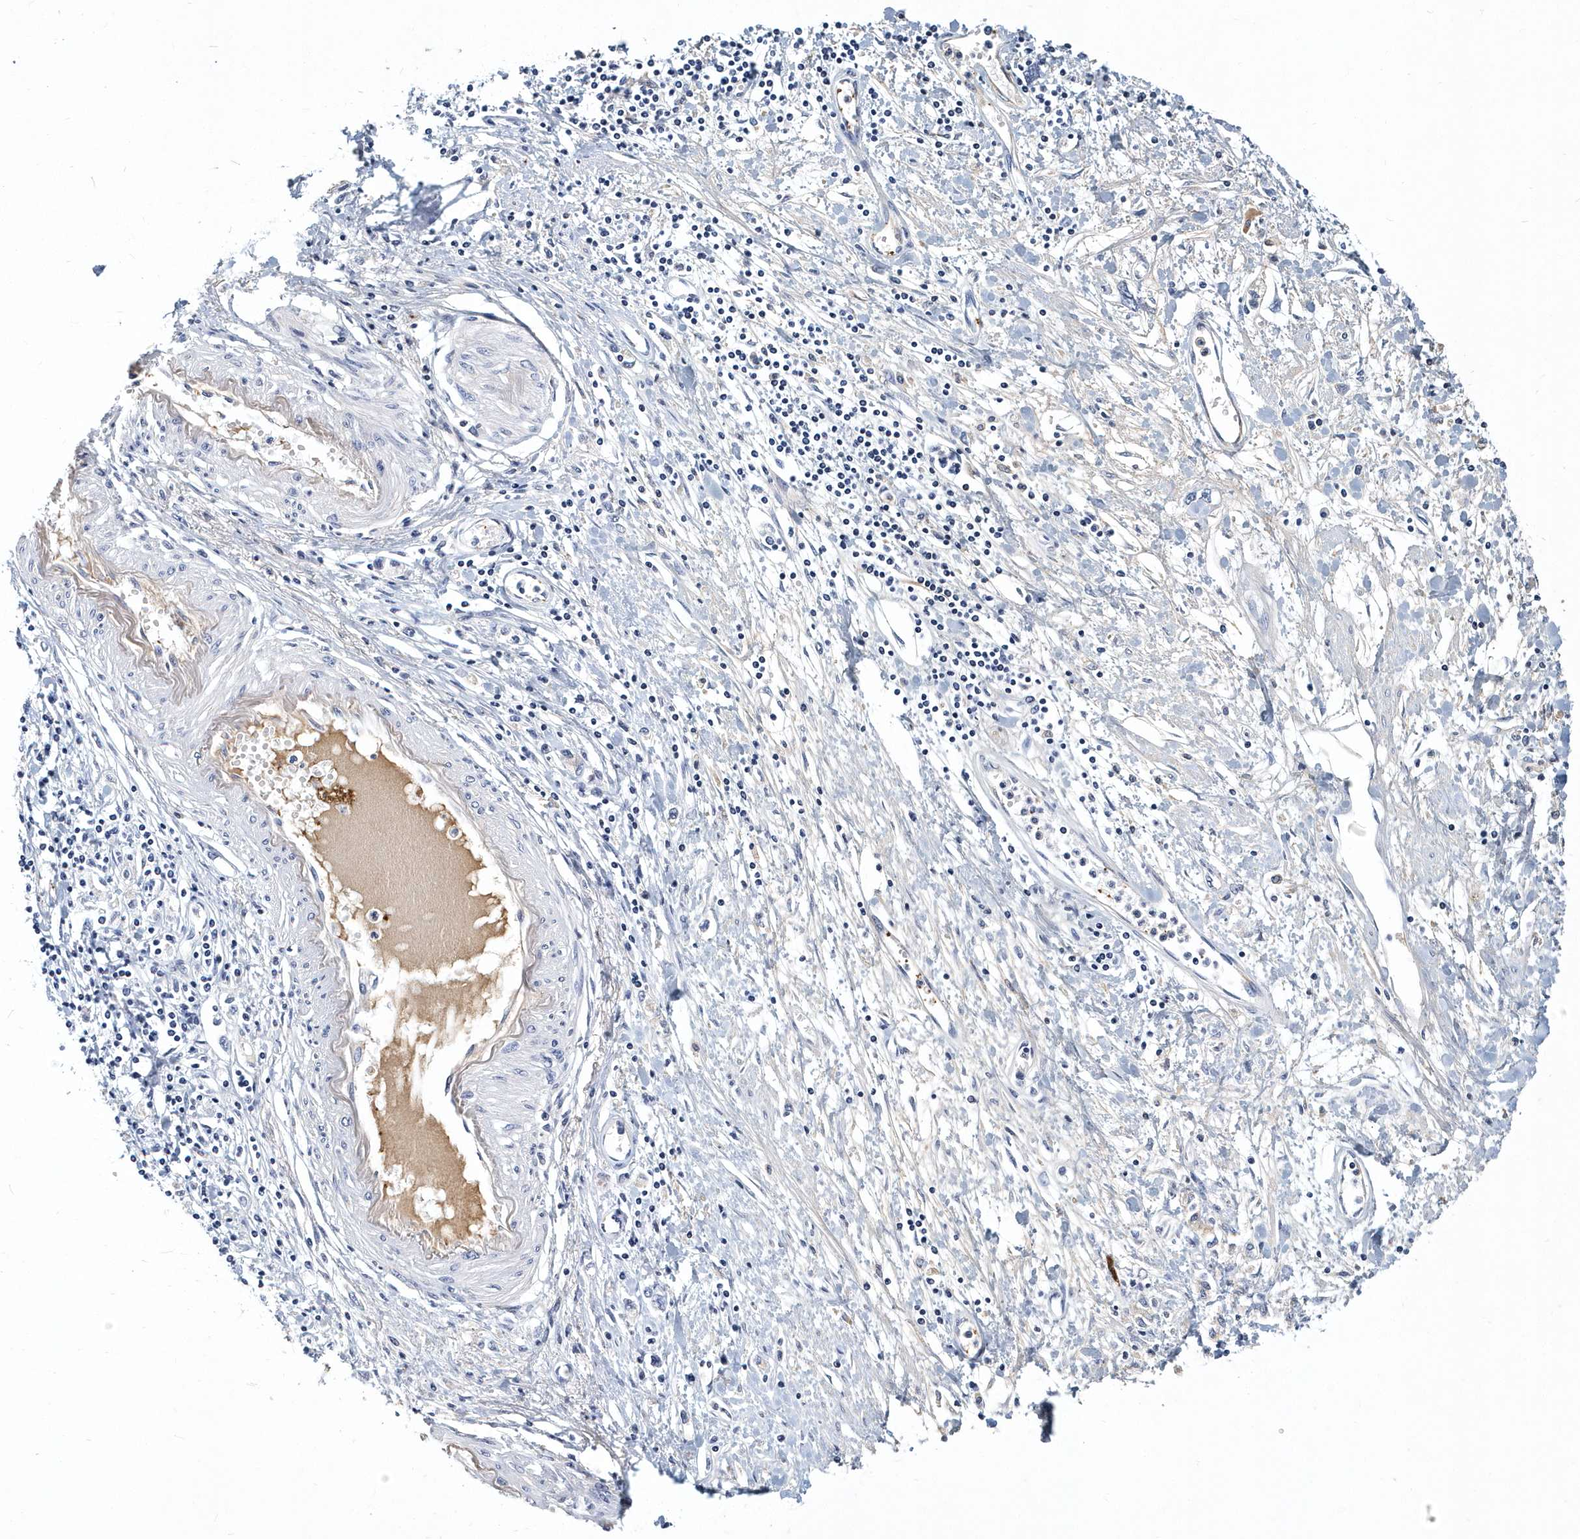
{"staining": {"intensity": "negative", "quantity": "none", "location": "none"}, "tissue": "stomach cancer", "cell_type": "Tumor cells", "image_type": "cancer", "snomed": [{"axis": "morphology", "description": "Adenocarcinoma, NOS"}, {"axis": "topography", "description": "Stomach"}], "caption": "The micrograph demonstrates no significant staining in tumor cells of stomach cancer (adenocarcinoma). (DAB (3,3'-diaminobenzidine) immunohistochemistry visualized using brightfield microscopy, high magnification).", "gene": "ITGA2B", "patient": {"sex": "female", "age": 76}}